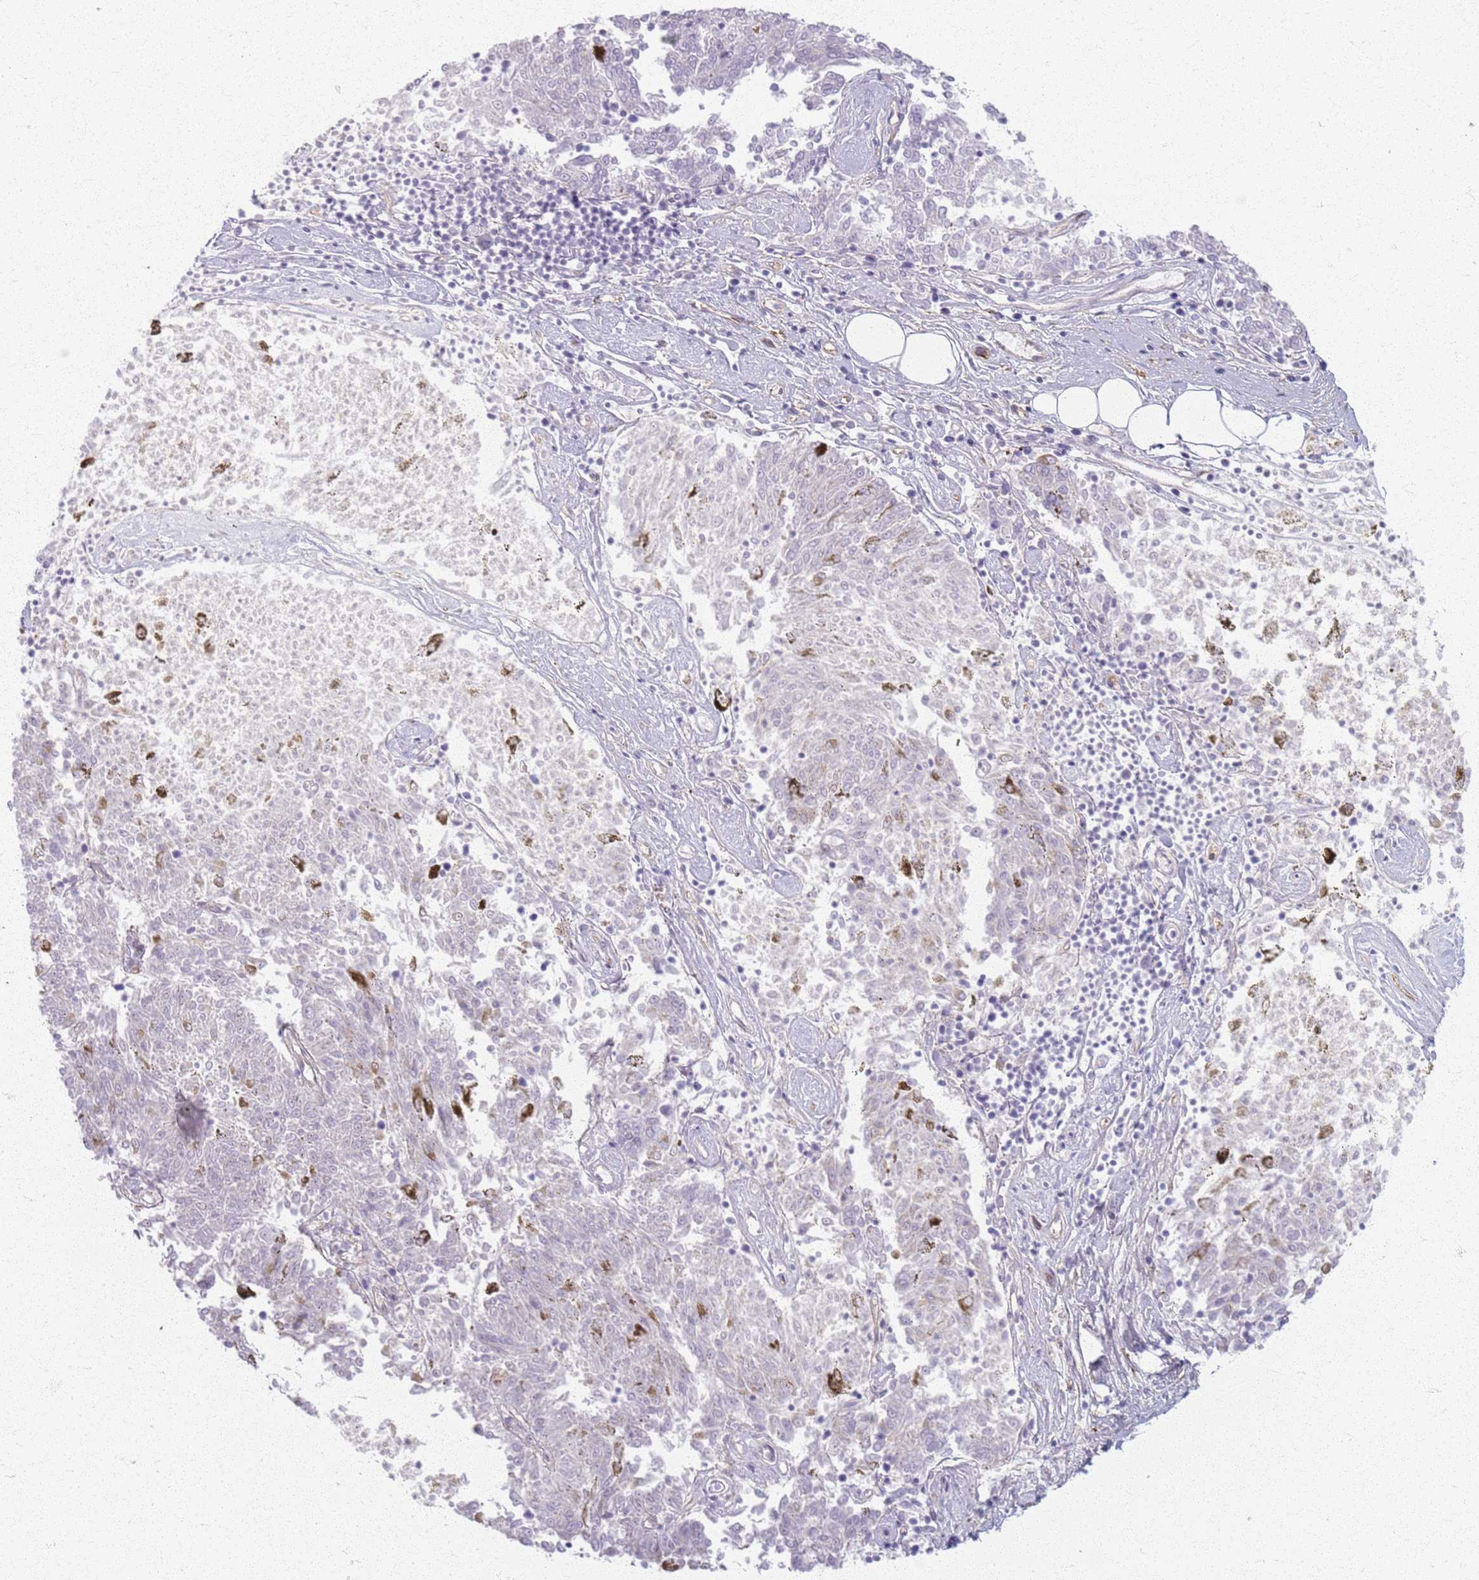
{"staining": {"intensity": "negative", "quantity": "none", "location": "none"}, "tissue": "melanoma", "cell_type": "Tumor cells", "image_type": "cancer", "snomed": [{"axis": "morphology", "description": "Malignant melanoma, NOS"}, {"axis": "topography", "description": "Skin"}], "caption": "A histopathology image of melanoma stained for a protein exhibits no brown staining in tumor cells. (Brightfield microscopy of DAB (3,3'-diaminobenzidine) IHC at high magnification).", "gene": "KCNA5", "patient": {"sex": "female", "age": 72}}